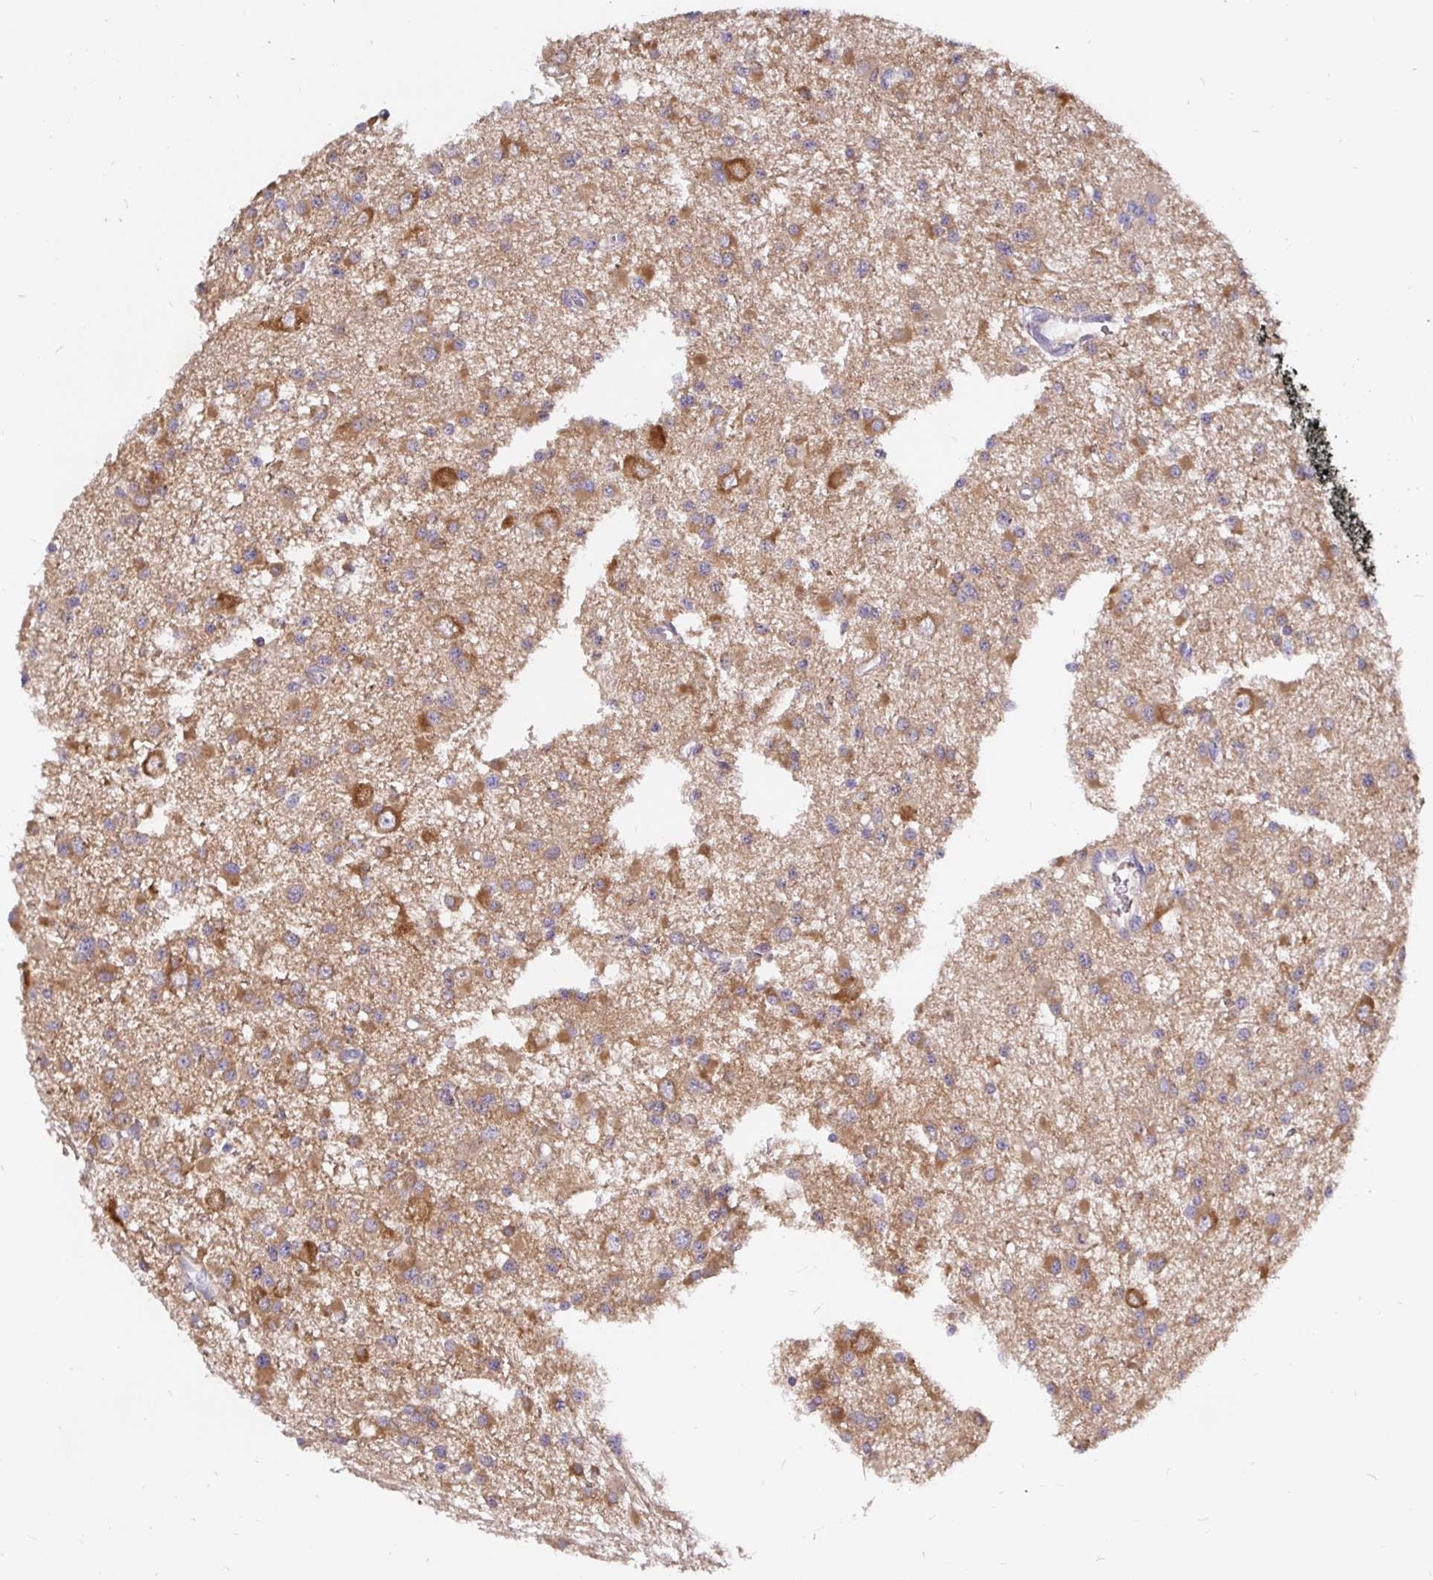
{"staining": {"intensity": "weak", "quantity": ">75%", "location": "cytoplasmic/membranous"}, "tissue": "glioma", "cell_type": "Tumor cells", "image_type": "cancer", "snomed": [{"axis": "morphology", "description": "Glioma, malignant, High grade"}, {"axis": "topography", "description": "Brain"}], "caption": "Approximately >75% of tumor cells in human malignant glioma (high-grade) reveal weak cytoplasmic/membranous protein expression as visualized by brown immunohistochemical staining.", "gene": "KIF21A", "patient": {"sex": "male", "age": 54}}